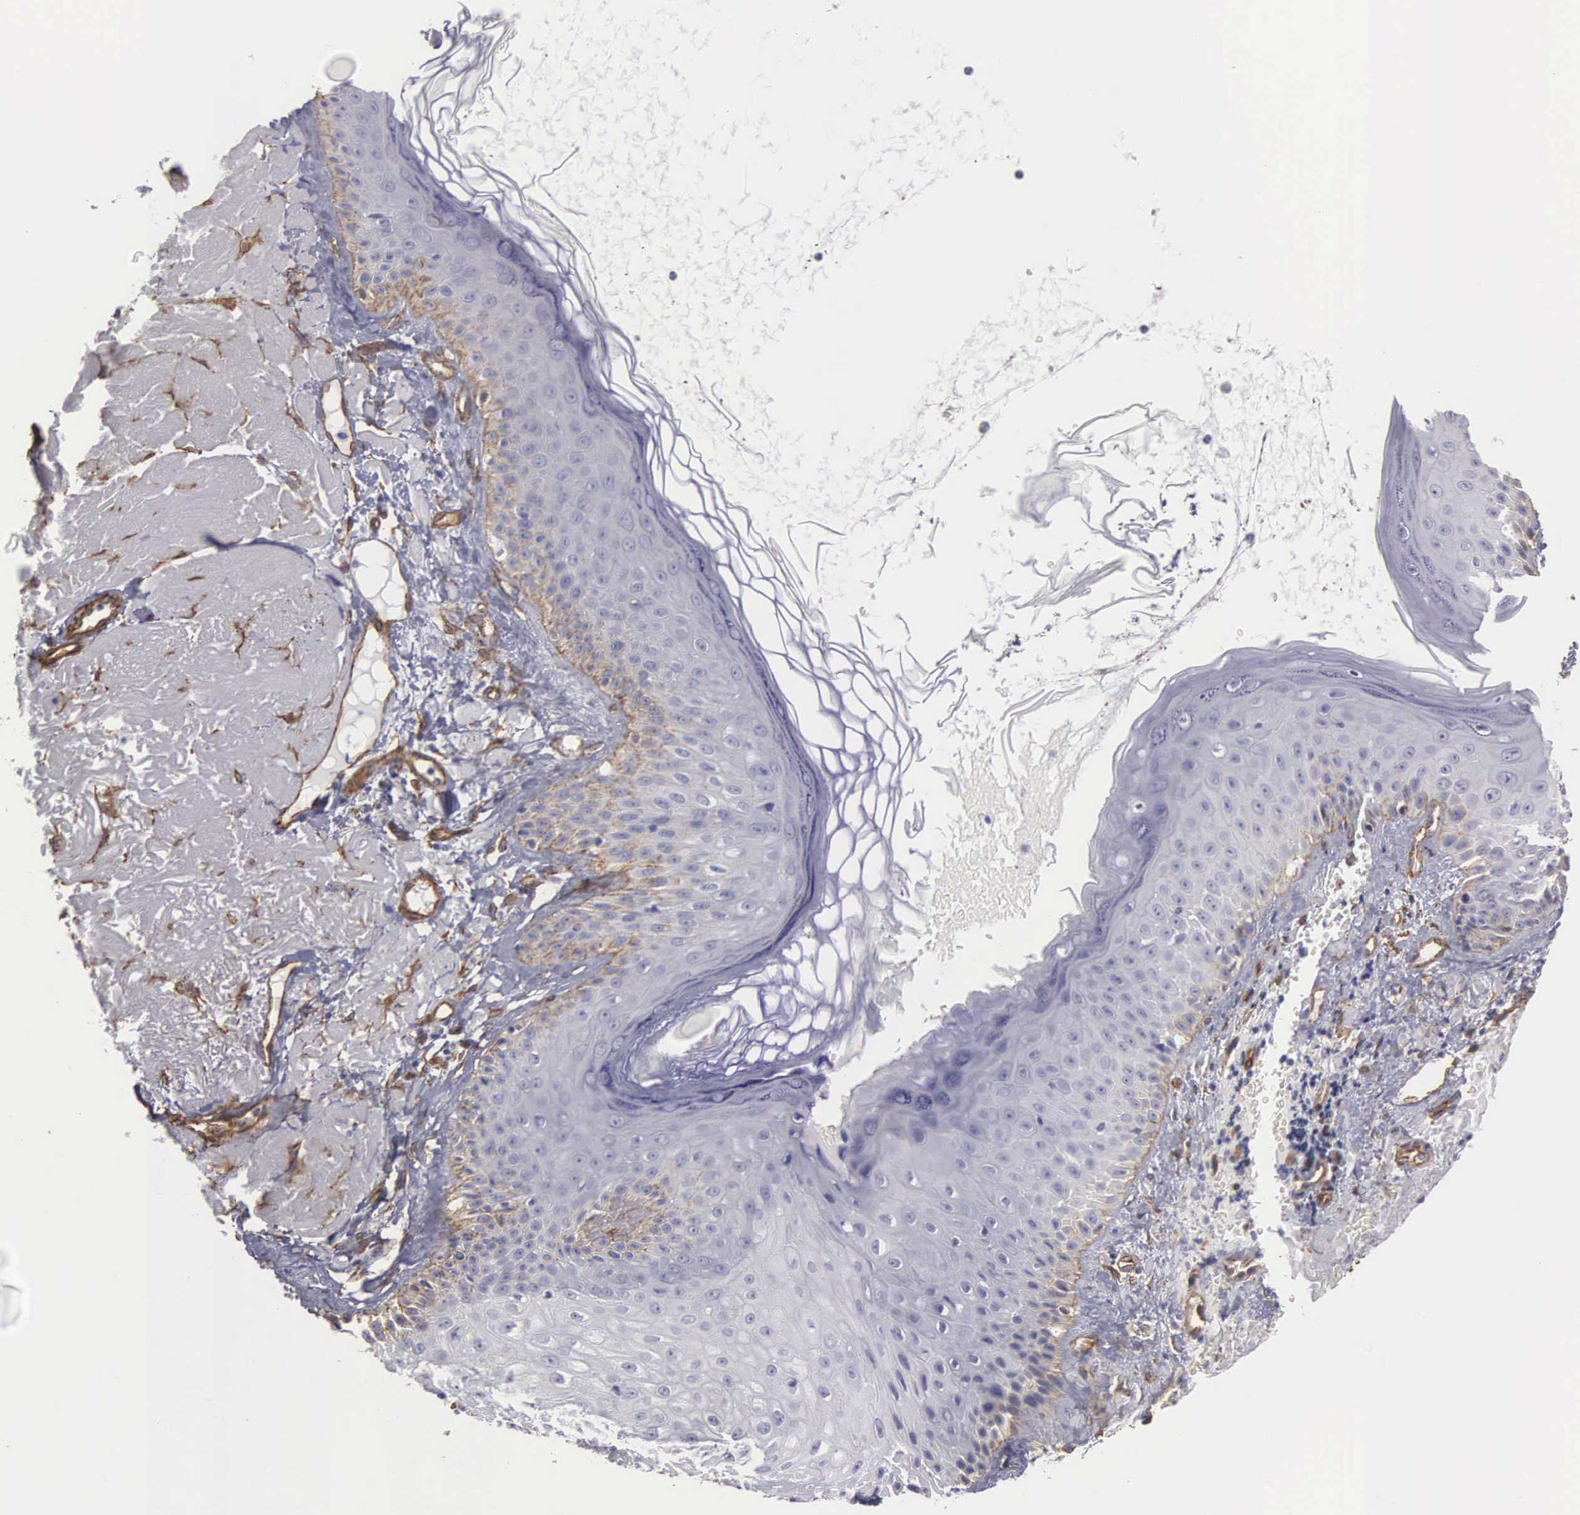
{"staining": {"intensity": "weak", "quantity": "<25%", "location": "cytoplasmic/membranous"}, "tissue": "skin cancer", "cell_type": "Tumor cells", "image_type": "cancer", "snomed": [{"axis": "morphology", "description": "Squamous cell carcinoma, NOS"}, {"axis": "topography", "description": "Skin"}], "caption": "The photomicrograph demonstrates no staining of tumor cells in skin squamous cell carcinoma.", "gene": "MAGEB10", "patient": {"sex": "female", "age": 89}}